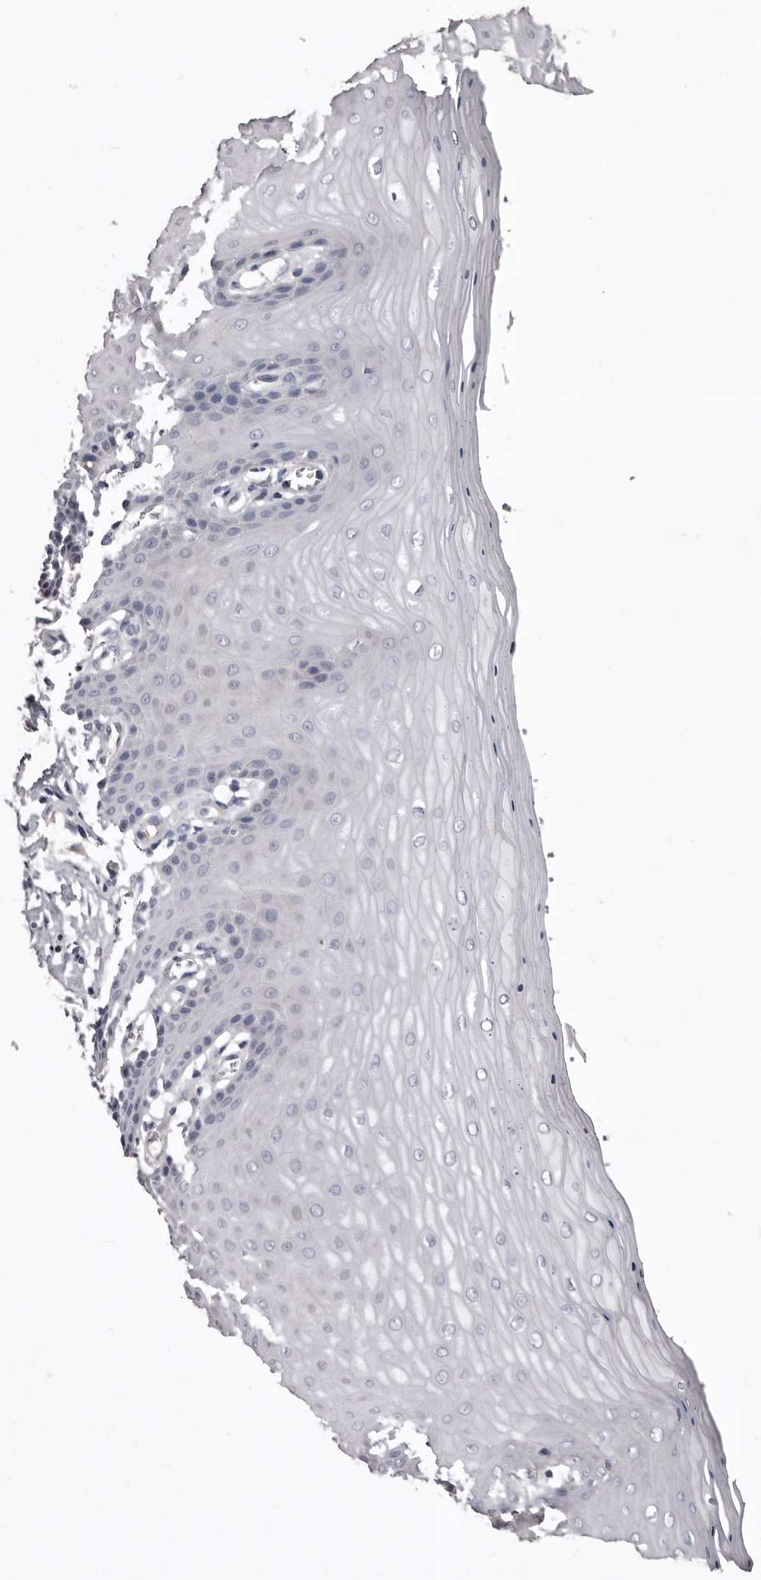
{"staining": {"intensity": "negative", "quantity": "none", "location": "none"}, "tissue": "cervix", "cell_type": "Glandular cells", "image_type": "normal", "snomed": [{"axis": "morphology", "description": "Normal tissue, NOS"}, {"axis": "topography", "description": "Cervix"}], "caption": "IHC of benign cervix displays no expression in glandular cells.", "gene": "SLC10A4", "patient": {"sex": "female", "age": 55}}